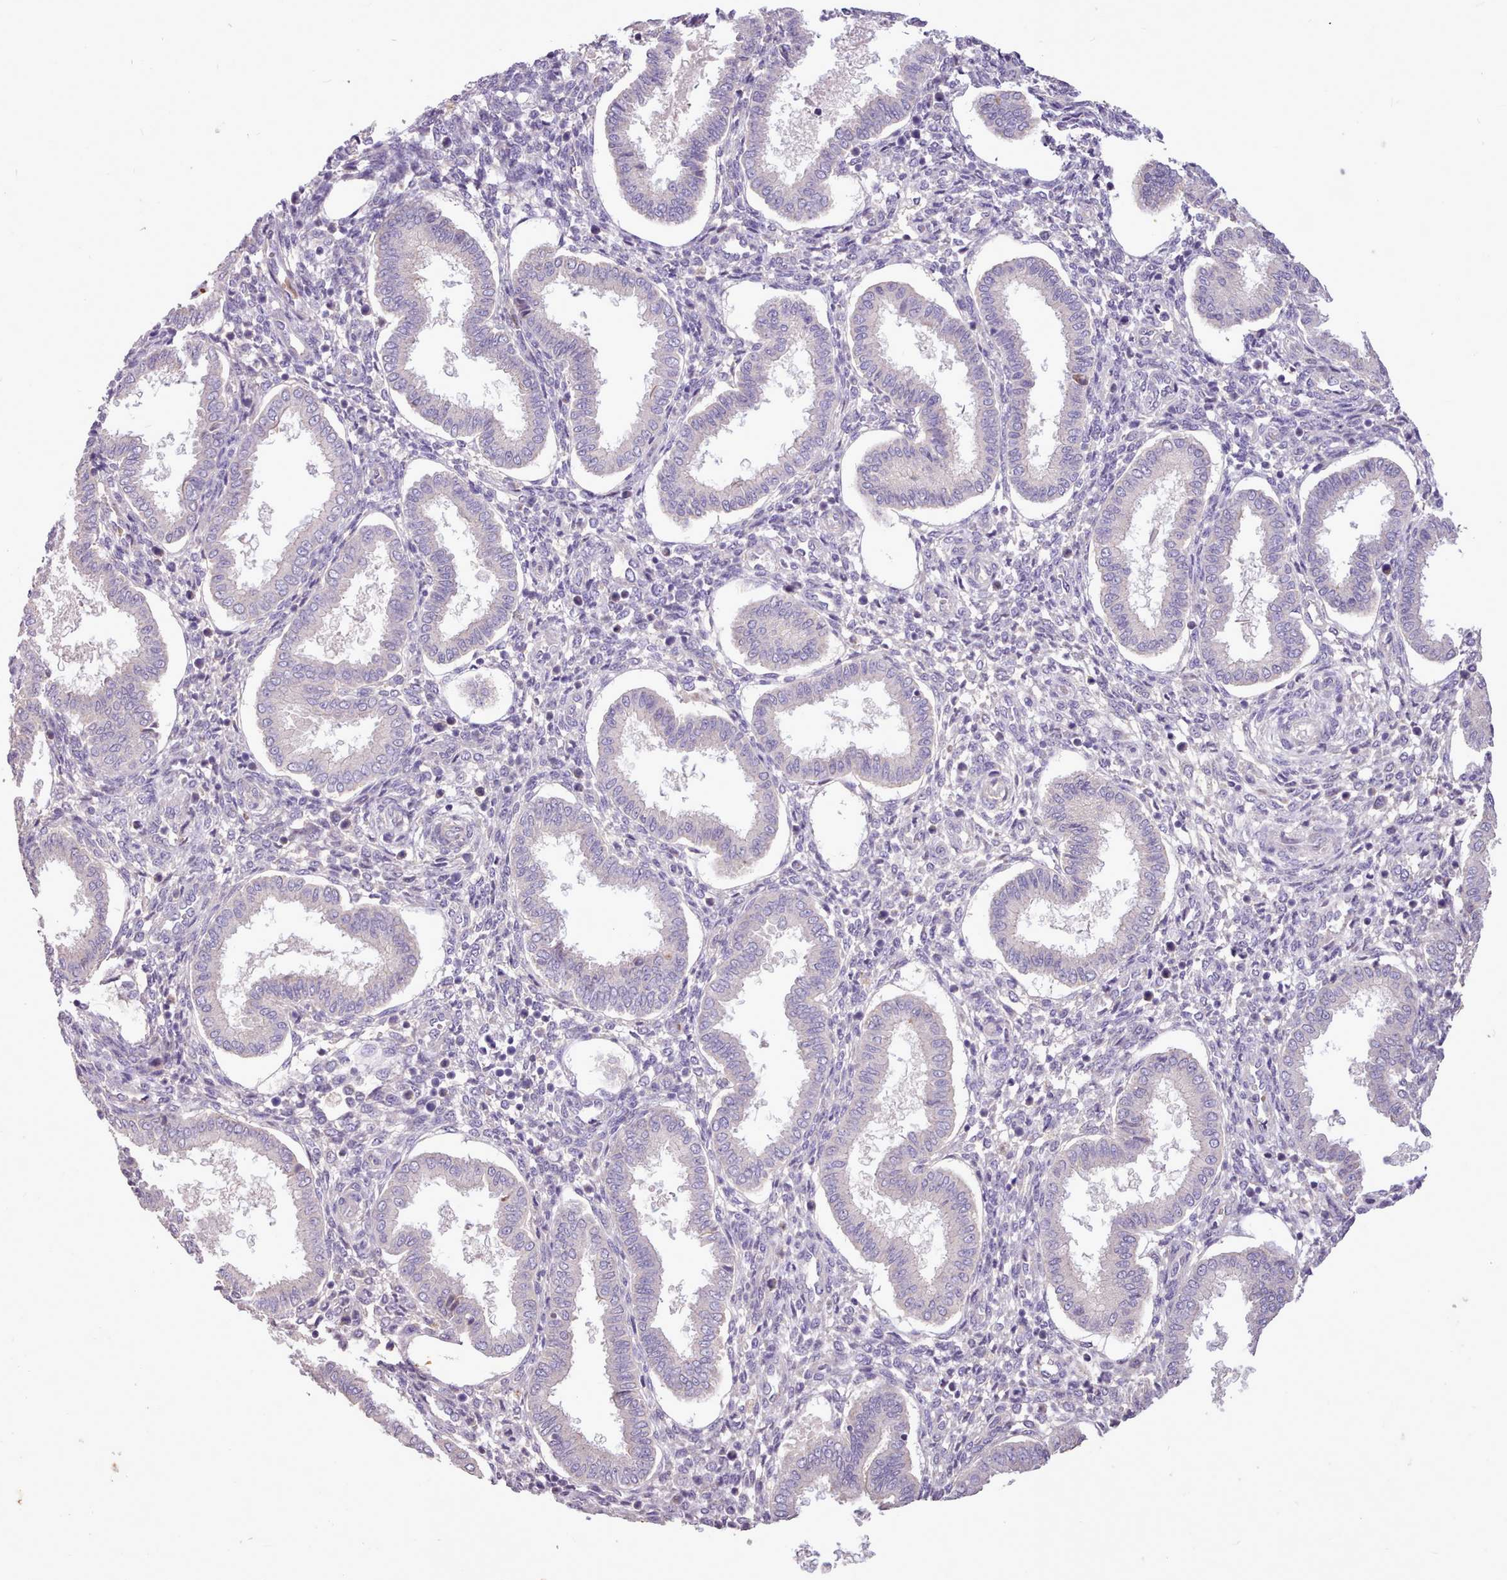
{"staining": {"intensity": "negative", "quantity": "none", "location": "none"}, "tissue": "endometrium", "cell_type": "Cells in endometrial stroma", "image_type": "normal", "snomed": [{"axis": "morphology", "description": "Normal tissue, NOS"}, {"axis": "topography", "description": "Endometrium"}], "caption": "High power microscopy micrograph of an immunohistochemistry (IHC) histopathology image of unremarkable endometrium, revealing no significant staining in cells in endometrial stroma. (DAB (3,3'-diaminobenzidine) immunohistochemistry (IHC) visualized using brightfield microscopy, high magnification).", "gene": "ZNF607", "patient": {"sex": "female", "age": 24}}